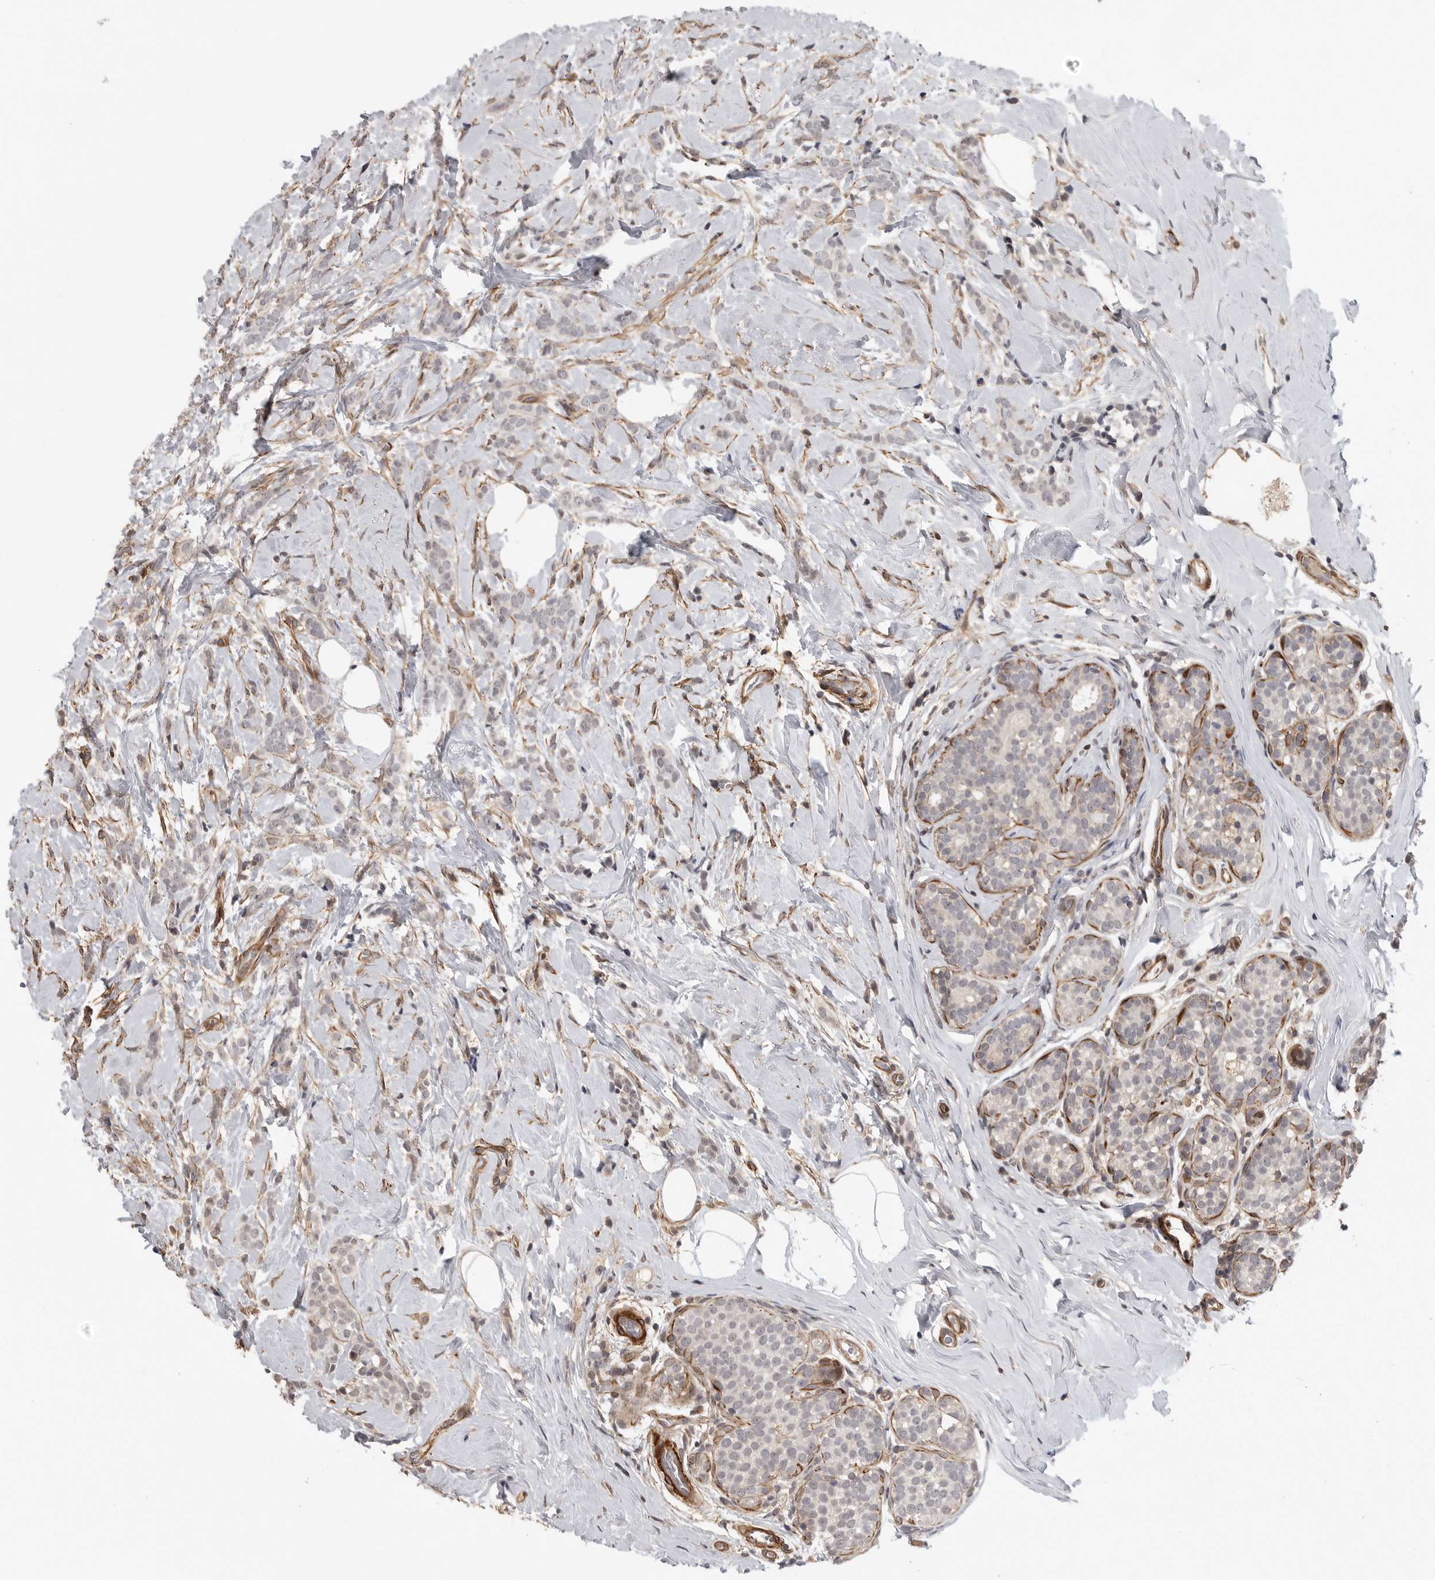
{"staining": {"intensity": "negative", "quantity": "none", "location": "none"}, "tissue": "breast cancer", "cell_type": "Tumor cells", "image_type": "cancer", "snomed": [{"axis": "morphology", "description": "Lobular carcinoma, in situ"}, {"axis": "morphology", "description": "Lobular carcinoma"}, {"axis": "topography", "description": "Breast"}], "caption": "Tumor cells show no significant expression in breast cancer (lobular carcinoma). (Brightfield microscopy of DAB immunohistochemistry (IHC) at high magnification).", "gene": "TUT4", "patient": {"sex": "female", "age": 41}}